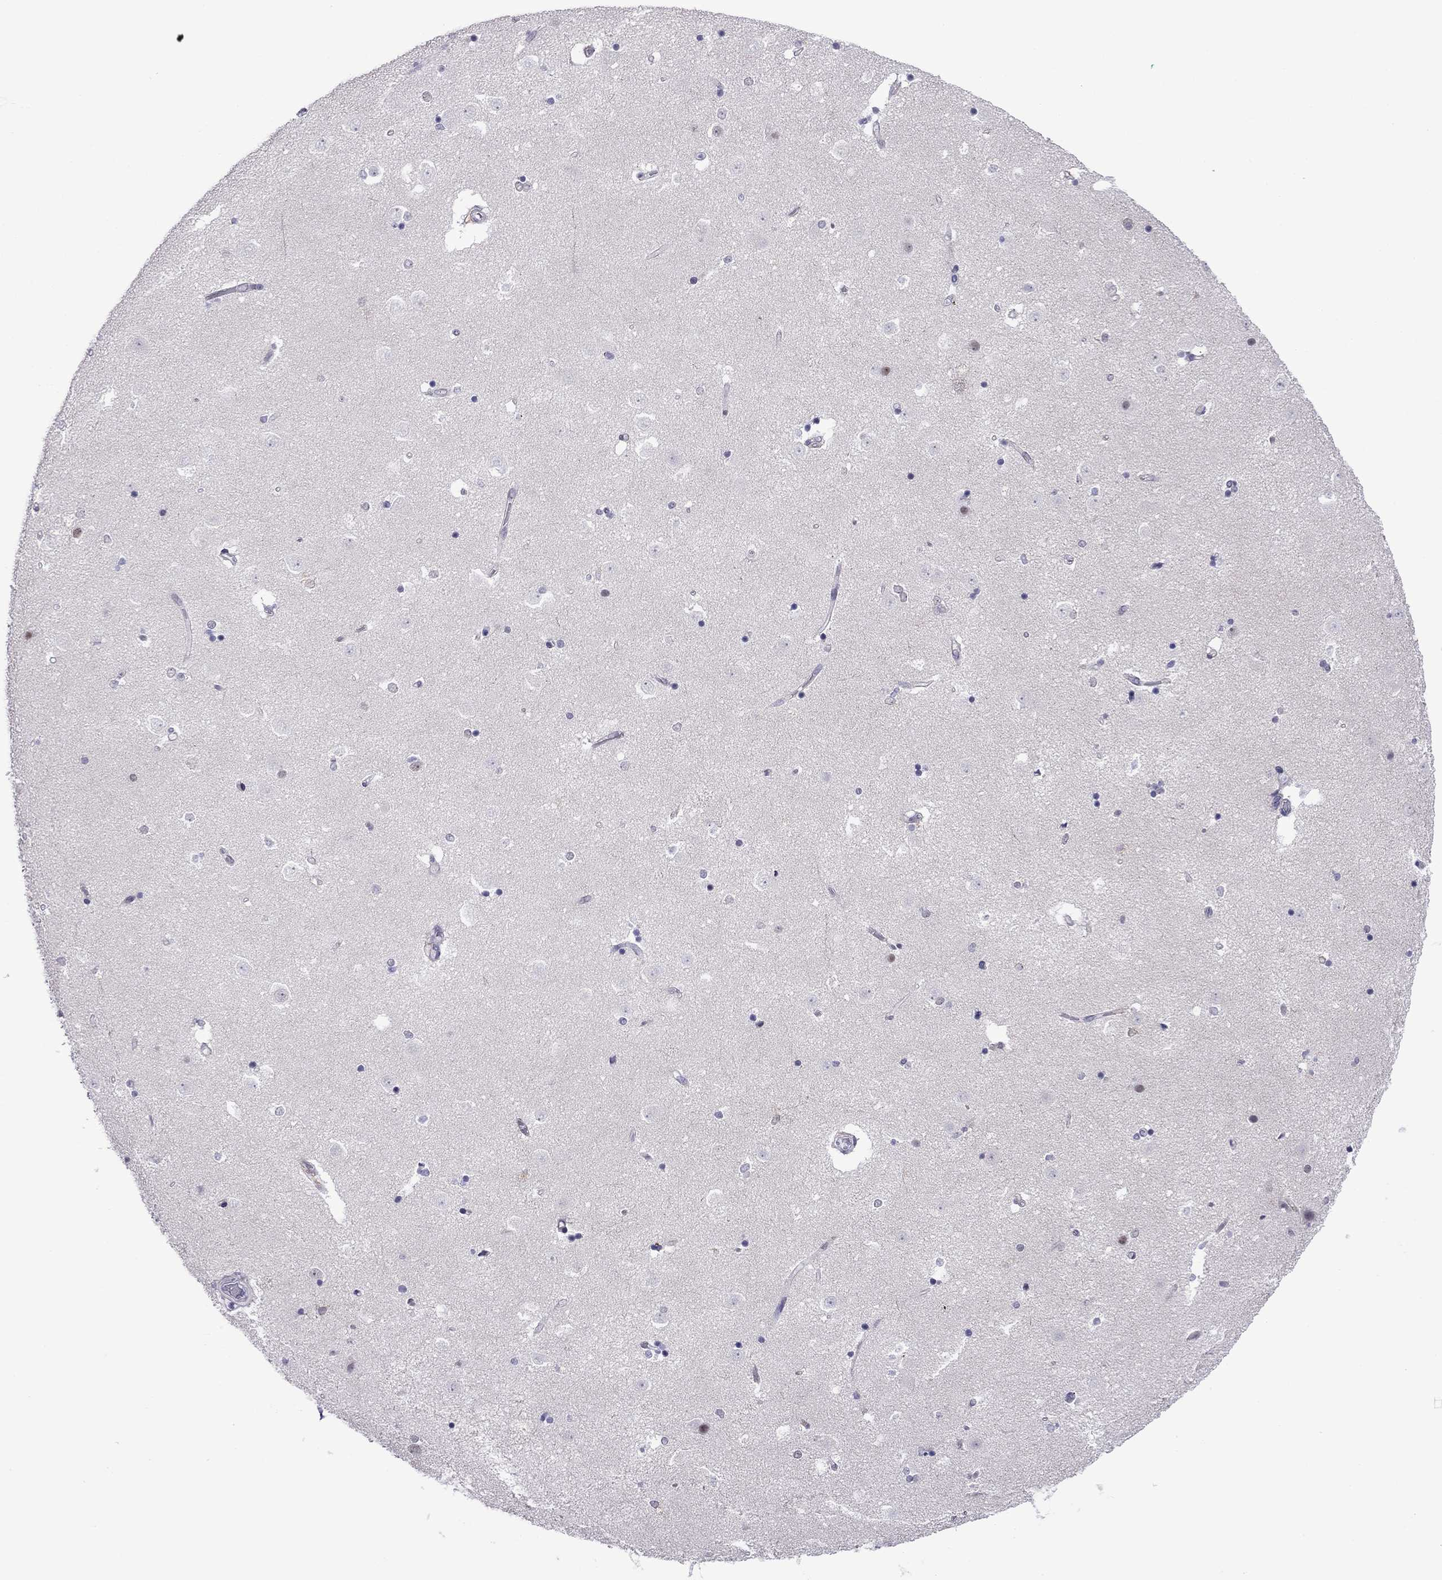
{"staining": {"intensity": "negative", "quantity": "none", "location": "none"}, "tissue": "caudate", "cell_type": "Glial cells", "image_type": "normal", "snomed": [{"axis": "morphology", "description": "Normal tissue, NOS"}, {"axis": "topography", "description": "Lateral ventricle wall"}], "caption": "Protein analysis of unremarkable caudate shows no significant staining in glial cells. The staining is performed using DAB brown chromogen with nuclei counter-stained in using hematoxylin.", "gene": "ZNF646", "patient": {"sex": "male", "age": 51}}